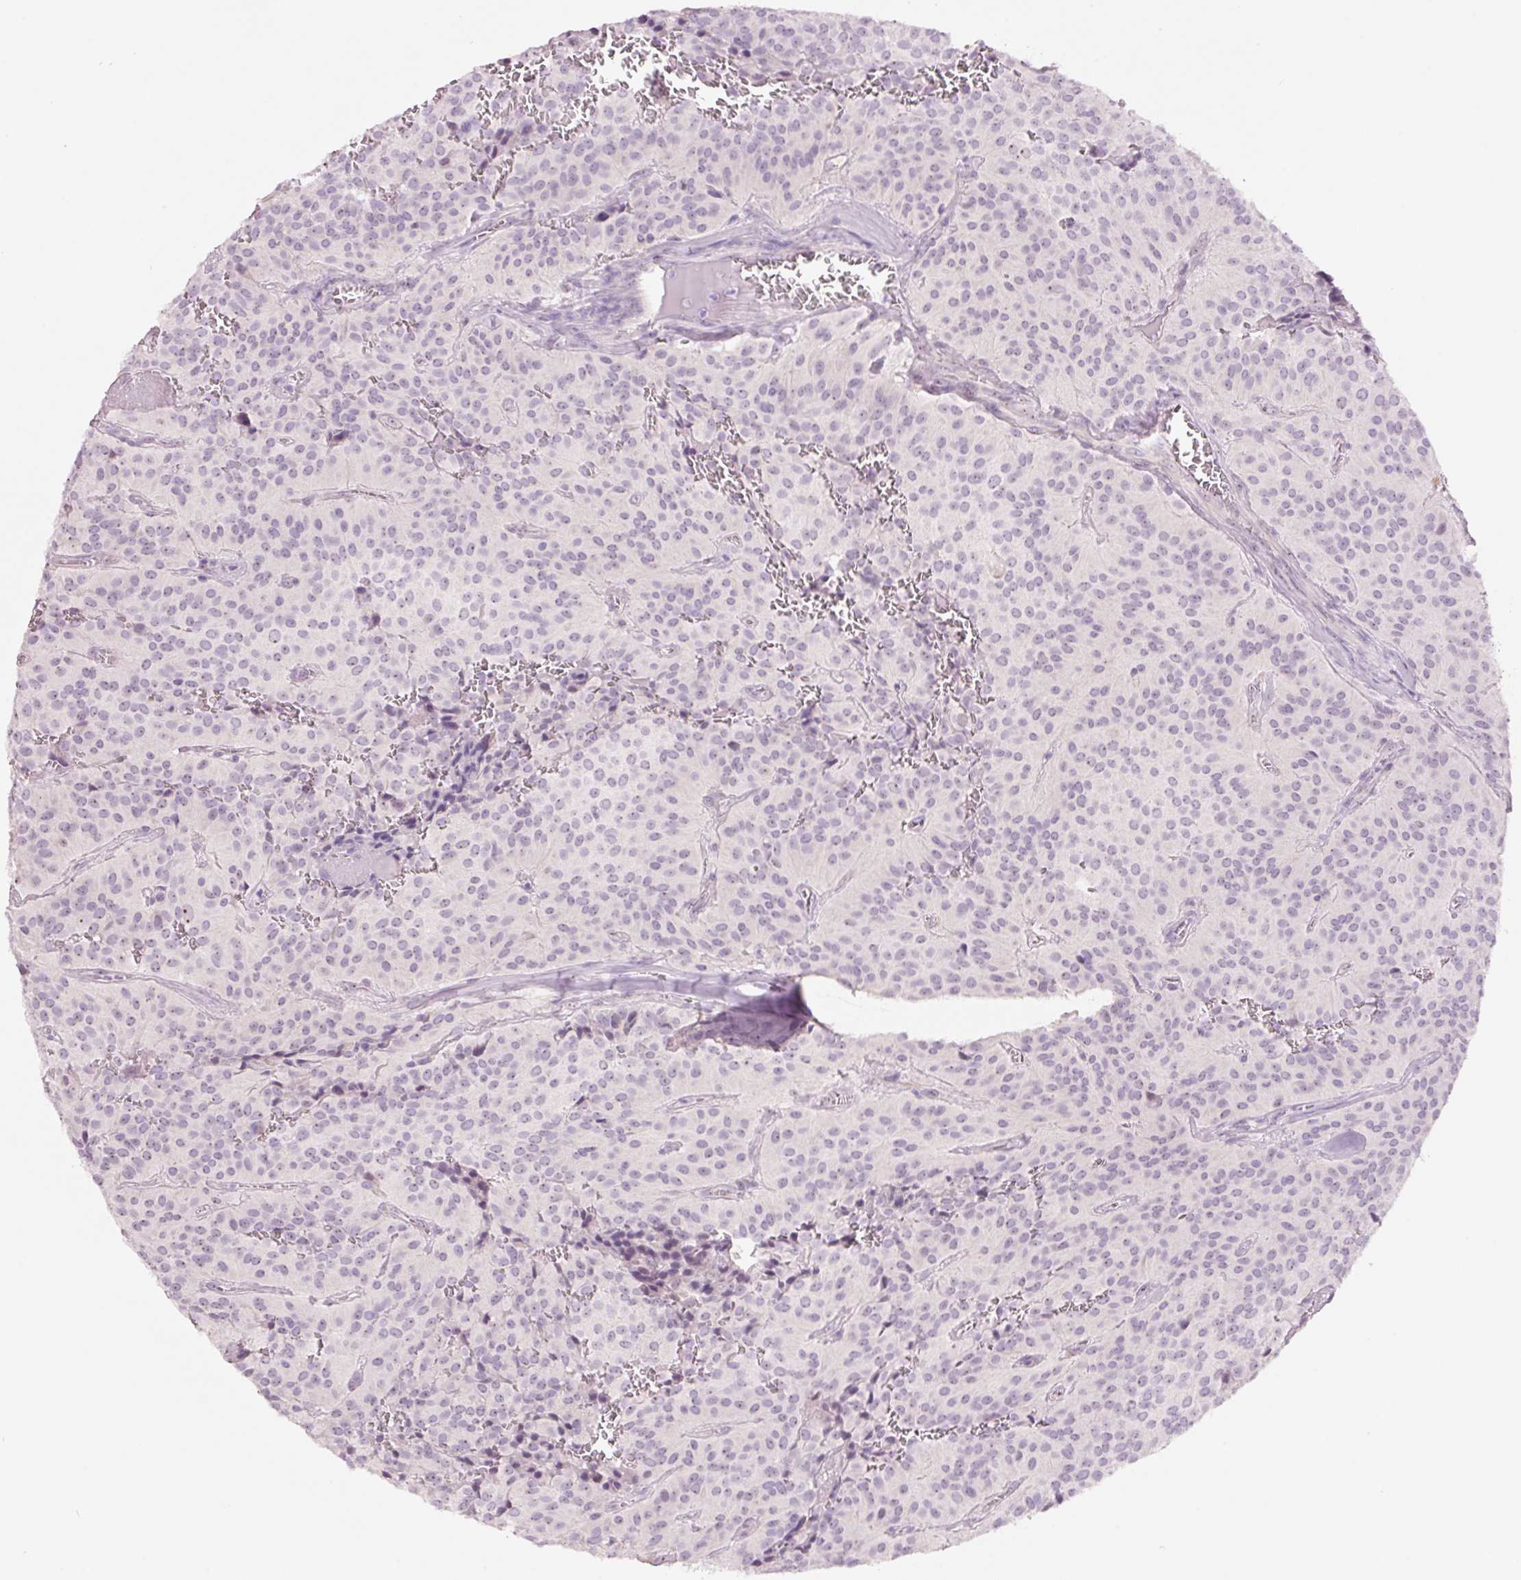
{"staining": {"intensity": "weak", "quantity": "<25%", "location": "nuclear"}, "tissue": "glioma", "cell_type": "Tumor cells", "image_type": "cancer", "snomed": [{"axis": "morphology", "description": "Glioma, malignant, Low grade"}, {"axis": "topography", "description": "Brain"}], "caption": "High power microscopy photomicrograph of an IHC micrograph of glioma, revealing no significant positivity in tumor cells.", "gene": "GCG", "patient": {"sex": "male", "age": 42}}